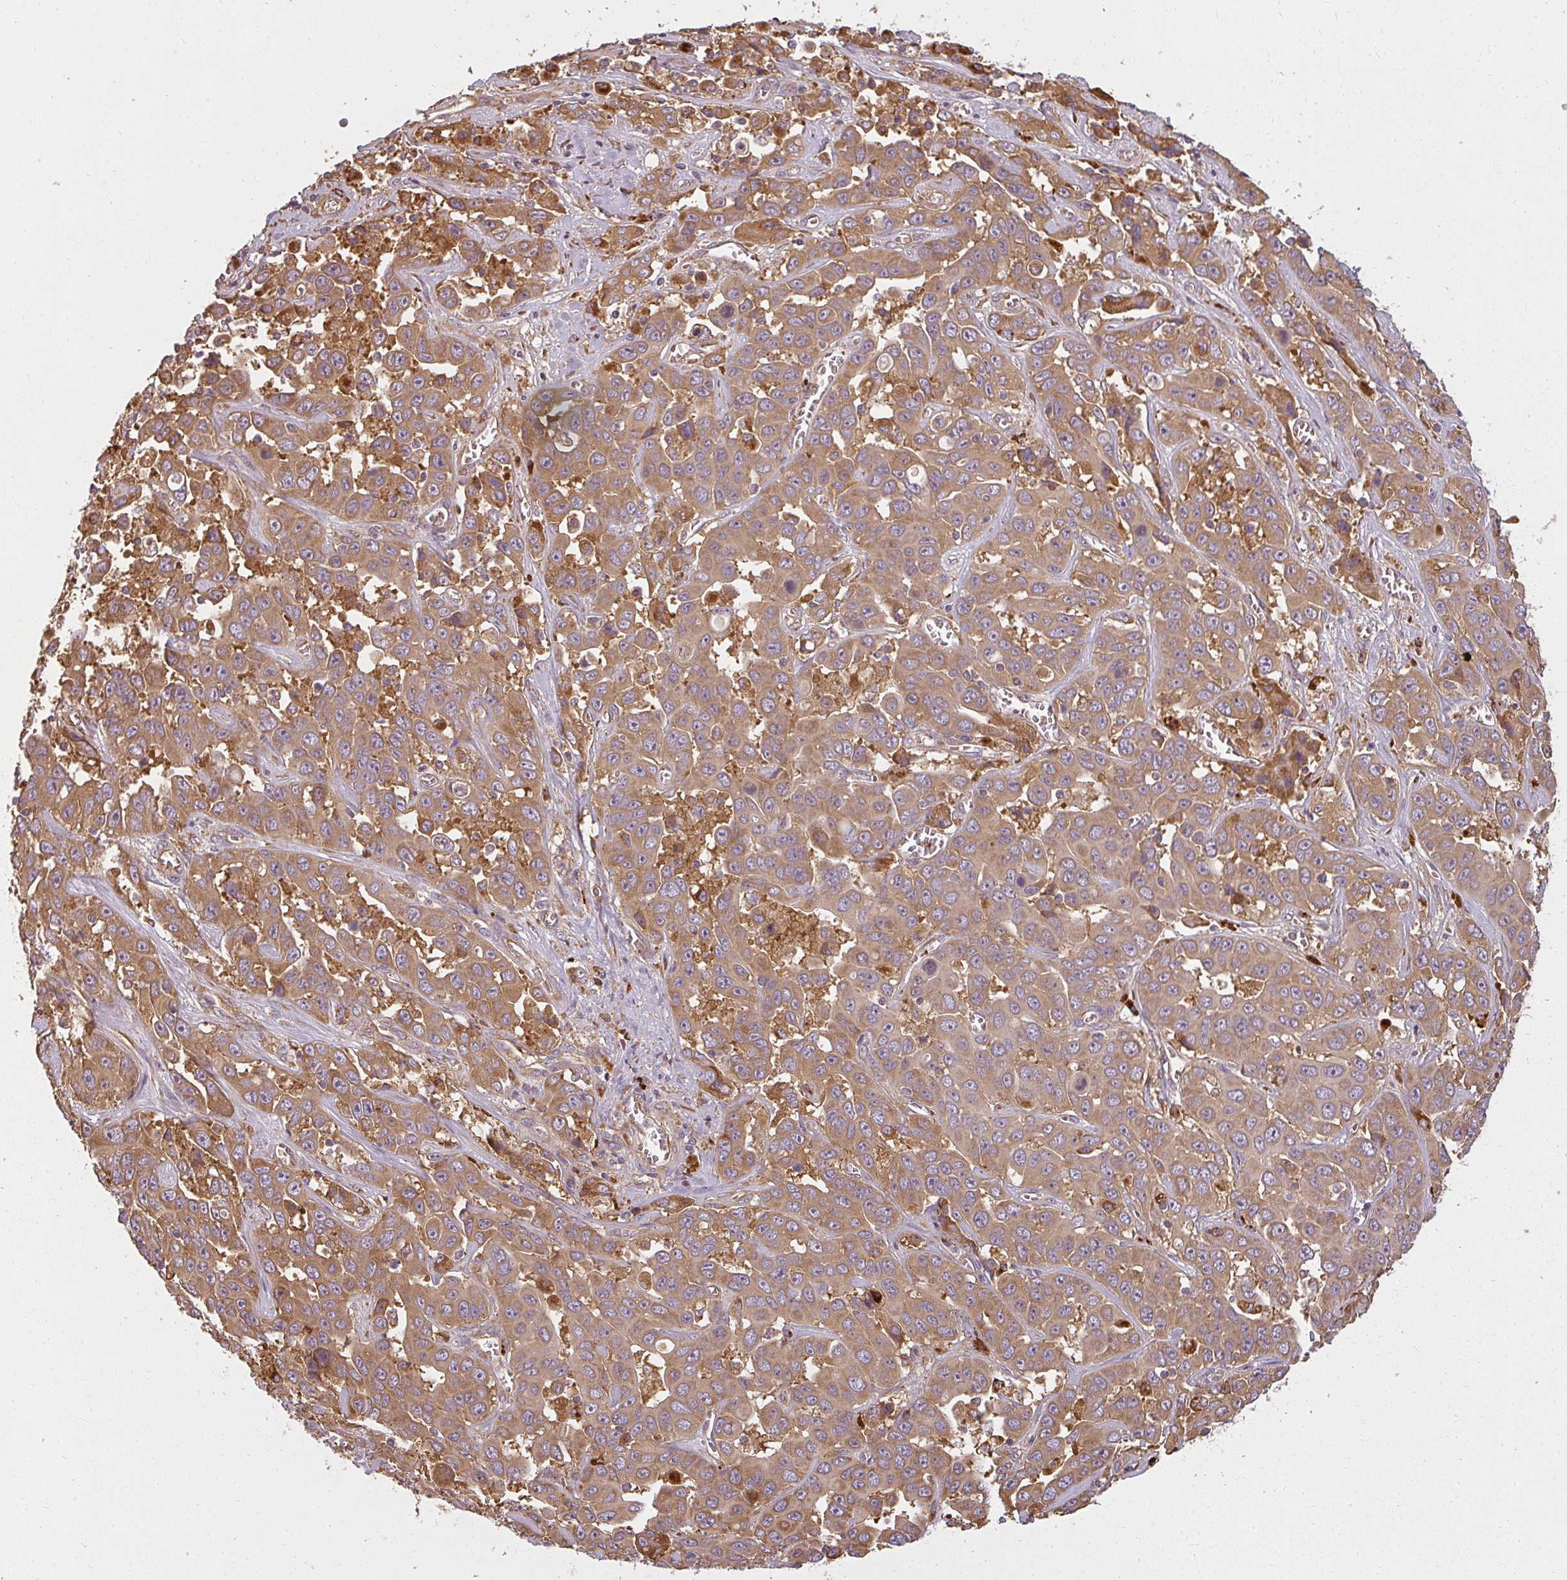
{"staining": {"intensity": "moderate", "quantity": ">75%", "location": "cytoplasmic/membranous"}, "tissue": "liver cancer", "cell_type": "Tumor cells", "image_type": "cancer", "snomed": [{"axis": "morphology", "description": "Cholangiocarcinoma"}, {"axis": "topography", "description": "Liver"}], "caption": "Immunohistochemical staining of liver cancer demonstrates medium levels of moderate cytoplasmic/membranous positivity in approximately >75% of tumor cells. (Stains: DAB in brown, nuclei in blue, Microscopy: brightfield microscopy at high magnification).", "gene": "RPL24", "patient": {"sex": "female", "age": 52}}